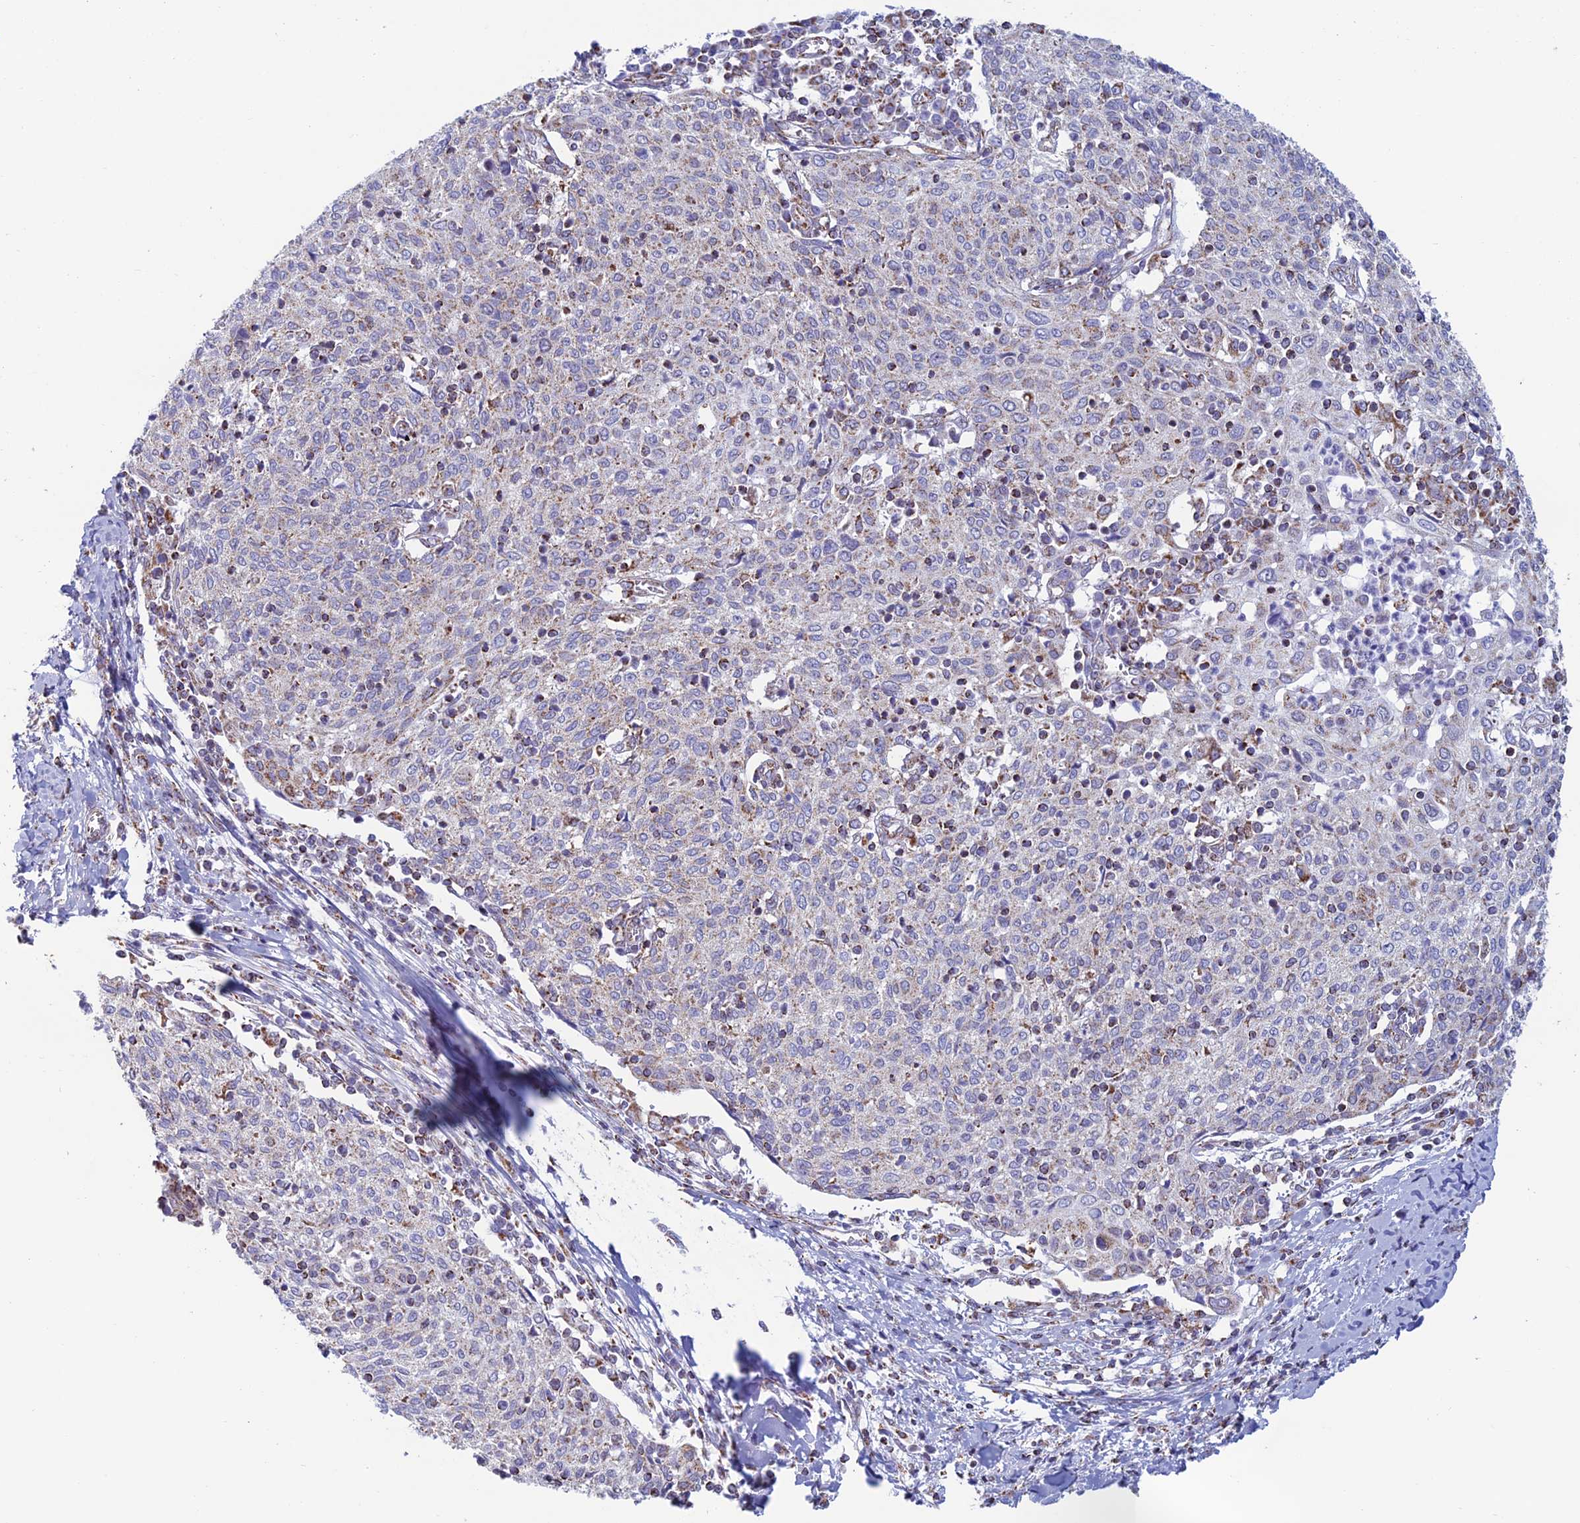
{"staining": {"intensity": "weak", "quantity": "25%-75%", "location": "cytoplasmic/membranous"}, "tissue": "cervical cancer", "cell_type": "Tumor cells", "image_type": "cancer", "snomed": [{"axis": "morphology", "description": "Squamous cell carcinoma, NOS"}, {"axis": "topography", "description": "Cervix"}], "caption": "This is a histology image of immunohistochemistry staining of cervical cancer (squamous cell carcinoma), which shows weak positivity in the cytoplasmic/membranous of tumor cells.", "gene": "ZNG1B", "patient": {"sex": "female", "age": 52}}